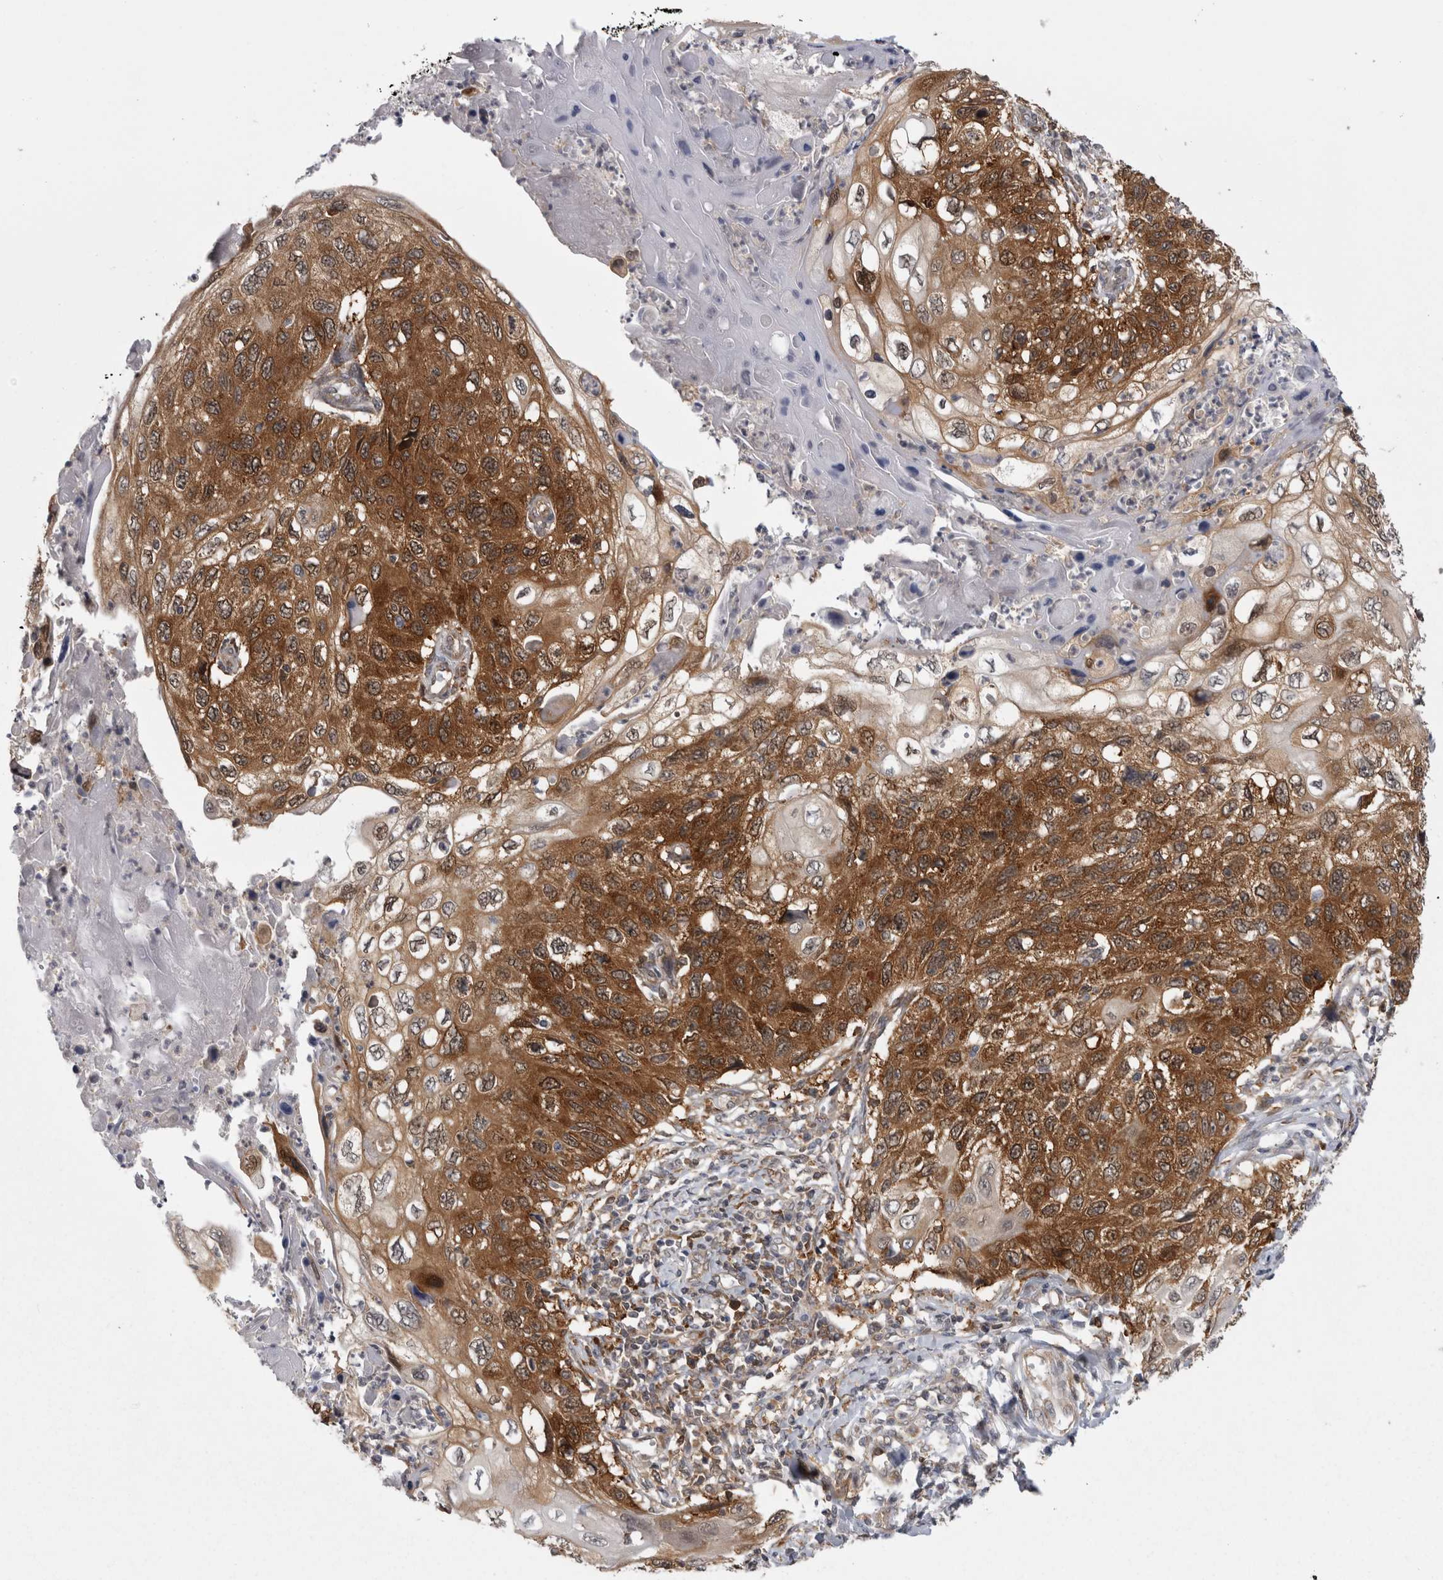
{"staining": {"intensity": "strong", "quantity": ">75%", "location": "cytoplasmic/membranous,nuclear"}, "tissue": "cervical cancer", "cell_type": "Tumor cells", "image_type": "cancer", "snomed": [{"axis": "morphology", "description": "Squamous cell carcinoma, NOS"}, {"axis": "topography", "description": "Cervix"}], "caption": "Protein expression analysis of human cervical cancer reveals strong cytoplasmic/membranous and nuclear positivity in about >75% of tumor cells. The protein of interest is stained brown, and the nuclei are stained in blue (DAB IHC with brightfield microscopy, high magnification).", "gene": "CACYBP", "patient": {"sex": "female", "age": 70}}